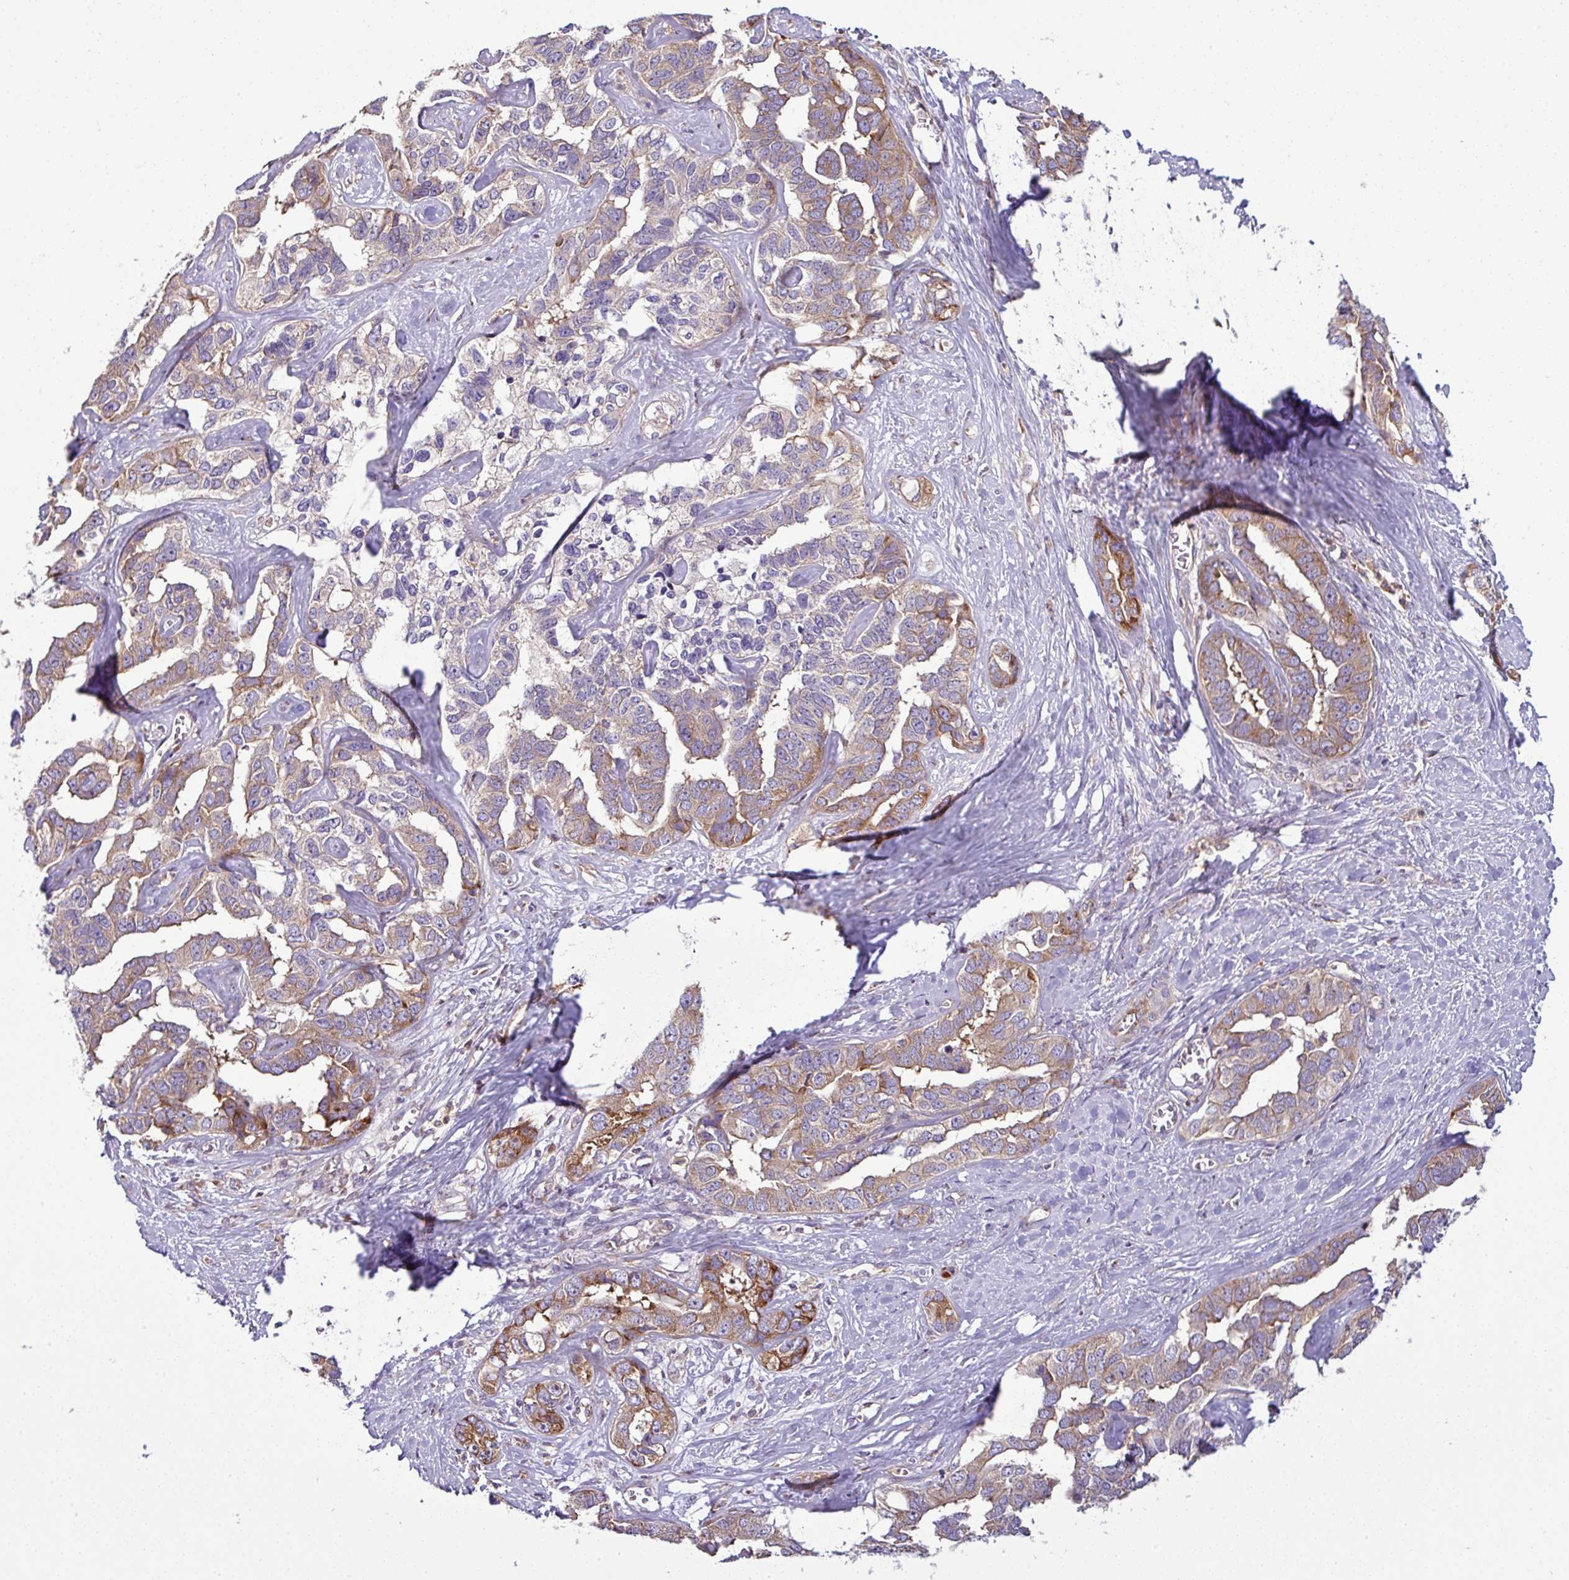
{"staining": {"intensity": "moderate", "quantity": "25%-75%", "location": "cytoplasmic/membranous"}, "tissue": "liver cancer", "cell_type": "Tumor cells", "image_type": "cancer", "snomed": [{"axis": "morphology", "description": "Cholangiocarcinoma"}, {"axis": "topography", "description": "Liver"}], "caption": "An image of liver cancer (cholangiocarcinoma) stained for a protein shows moderate cytoplasmic/membranous brown staining in tumor cells.", "gene": "LRRC74B", "patient": {"sex": "male", "age": 59}}